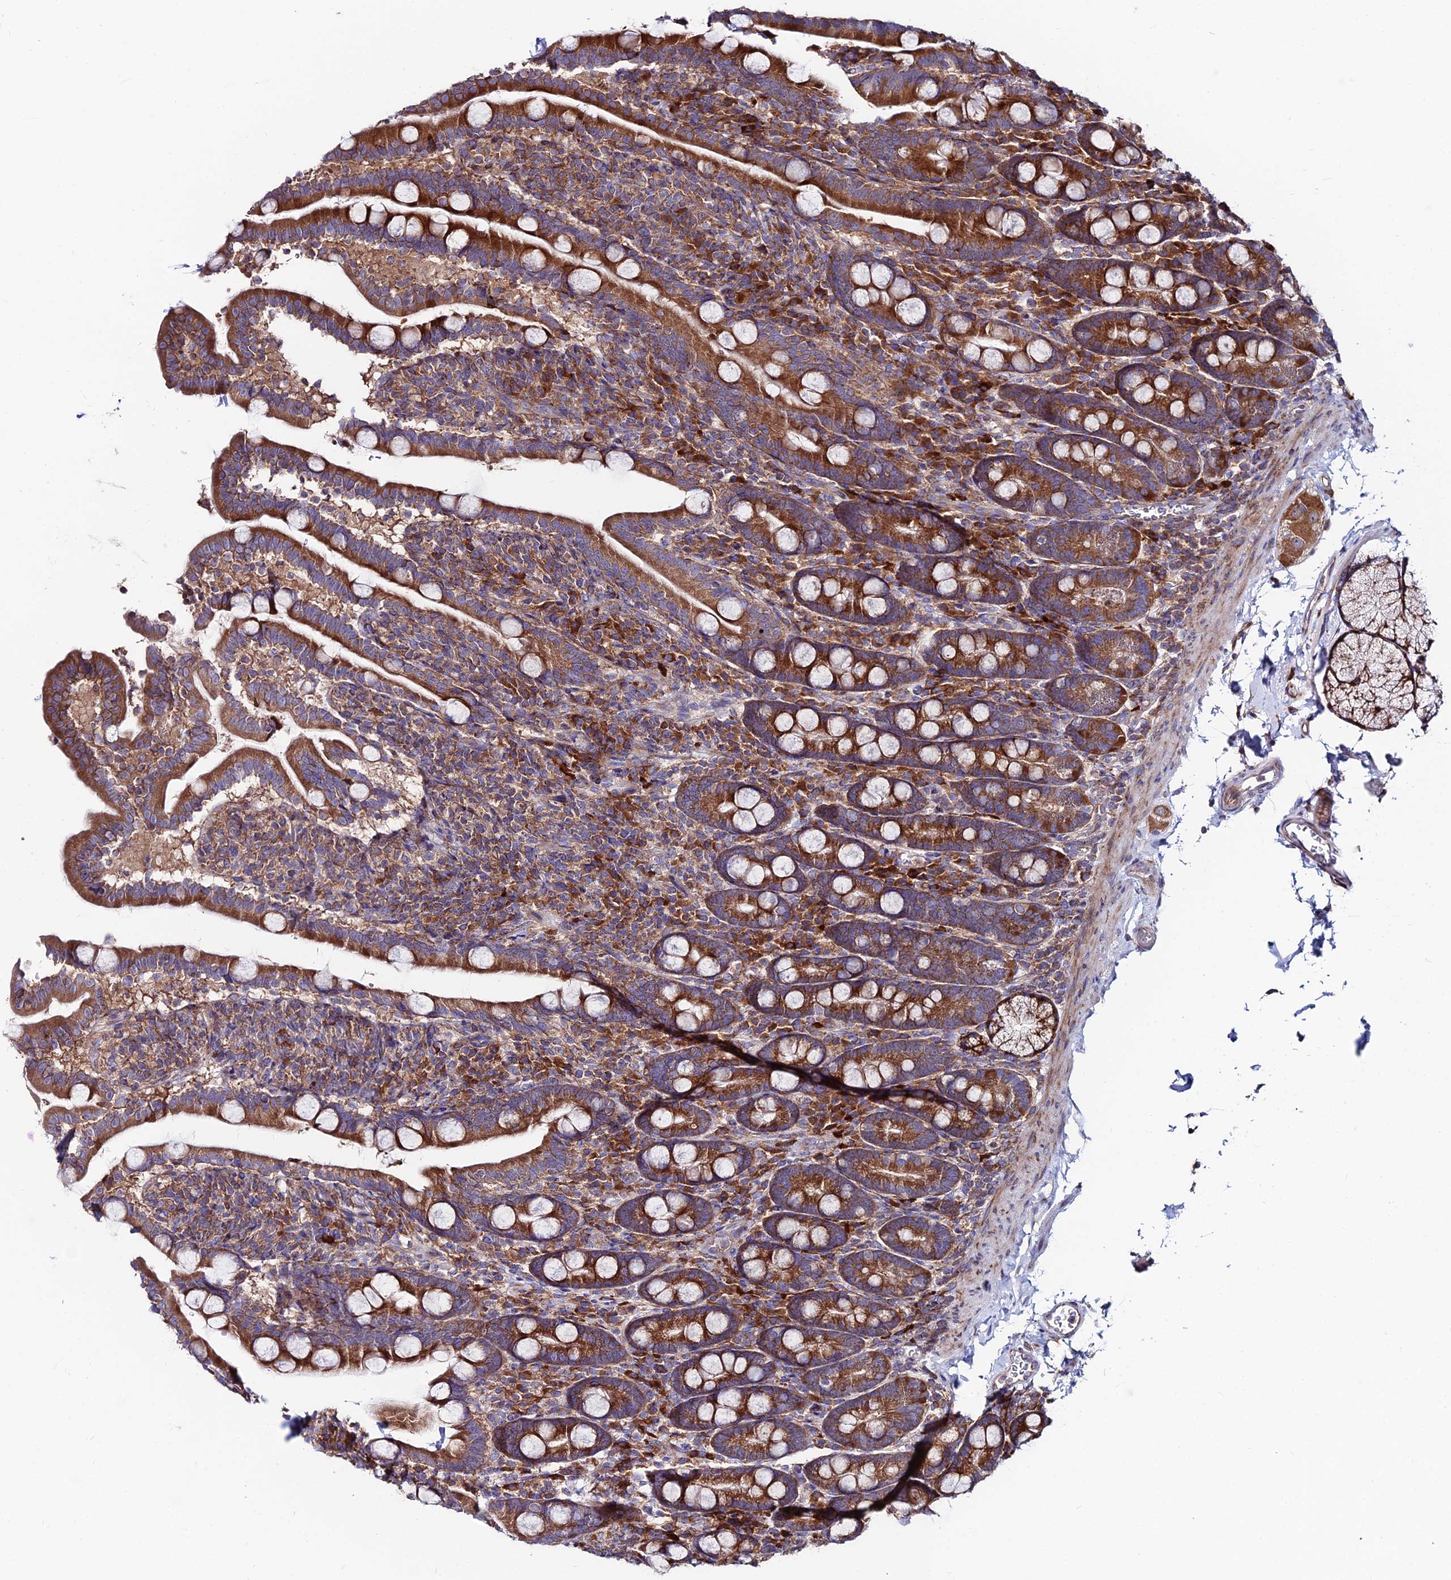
{"staining": {"intensity": "strong", "quantity": ">75%", "location": "cytoplasmic/membranous"}, "tissue": "duodenum", "cell_type": "Glandular cells", "image_type": "normal", "snomed": [{"axis": "morphology", "description": "Normal tissue, NOS"}, {"axis": "topography", "description": "Duodenum"}], "caption": "Immunohistochemical staining of benign human duodenum shows strong cytoplasmic/membranous protein positivity in approximately >75% of glandular cells. The protein is stained brown, and the nuclei are stained in blue (DAB (3,3'-diaminobenzidine) IHC with brightfield microscopy, high magnification).", "gene": "EIF3K", "patient": {"sex": "male", "age": 35}}